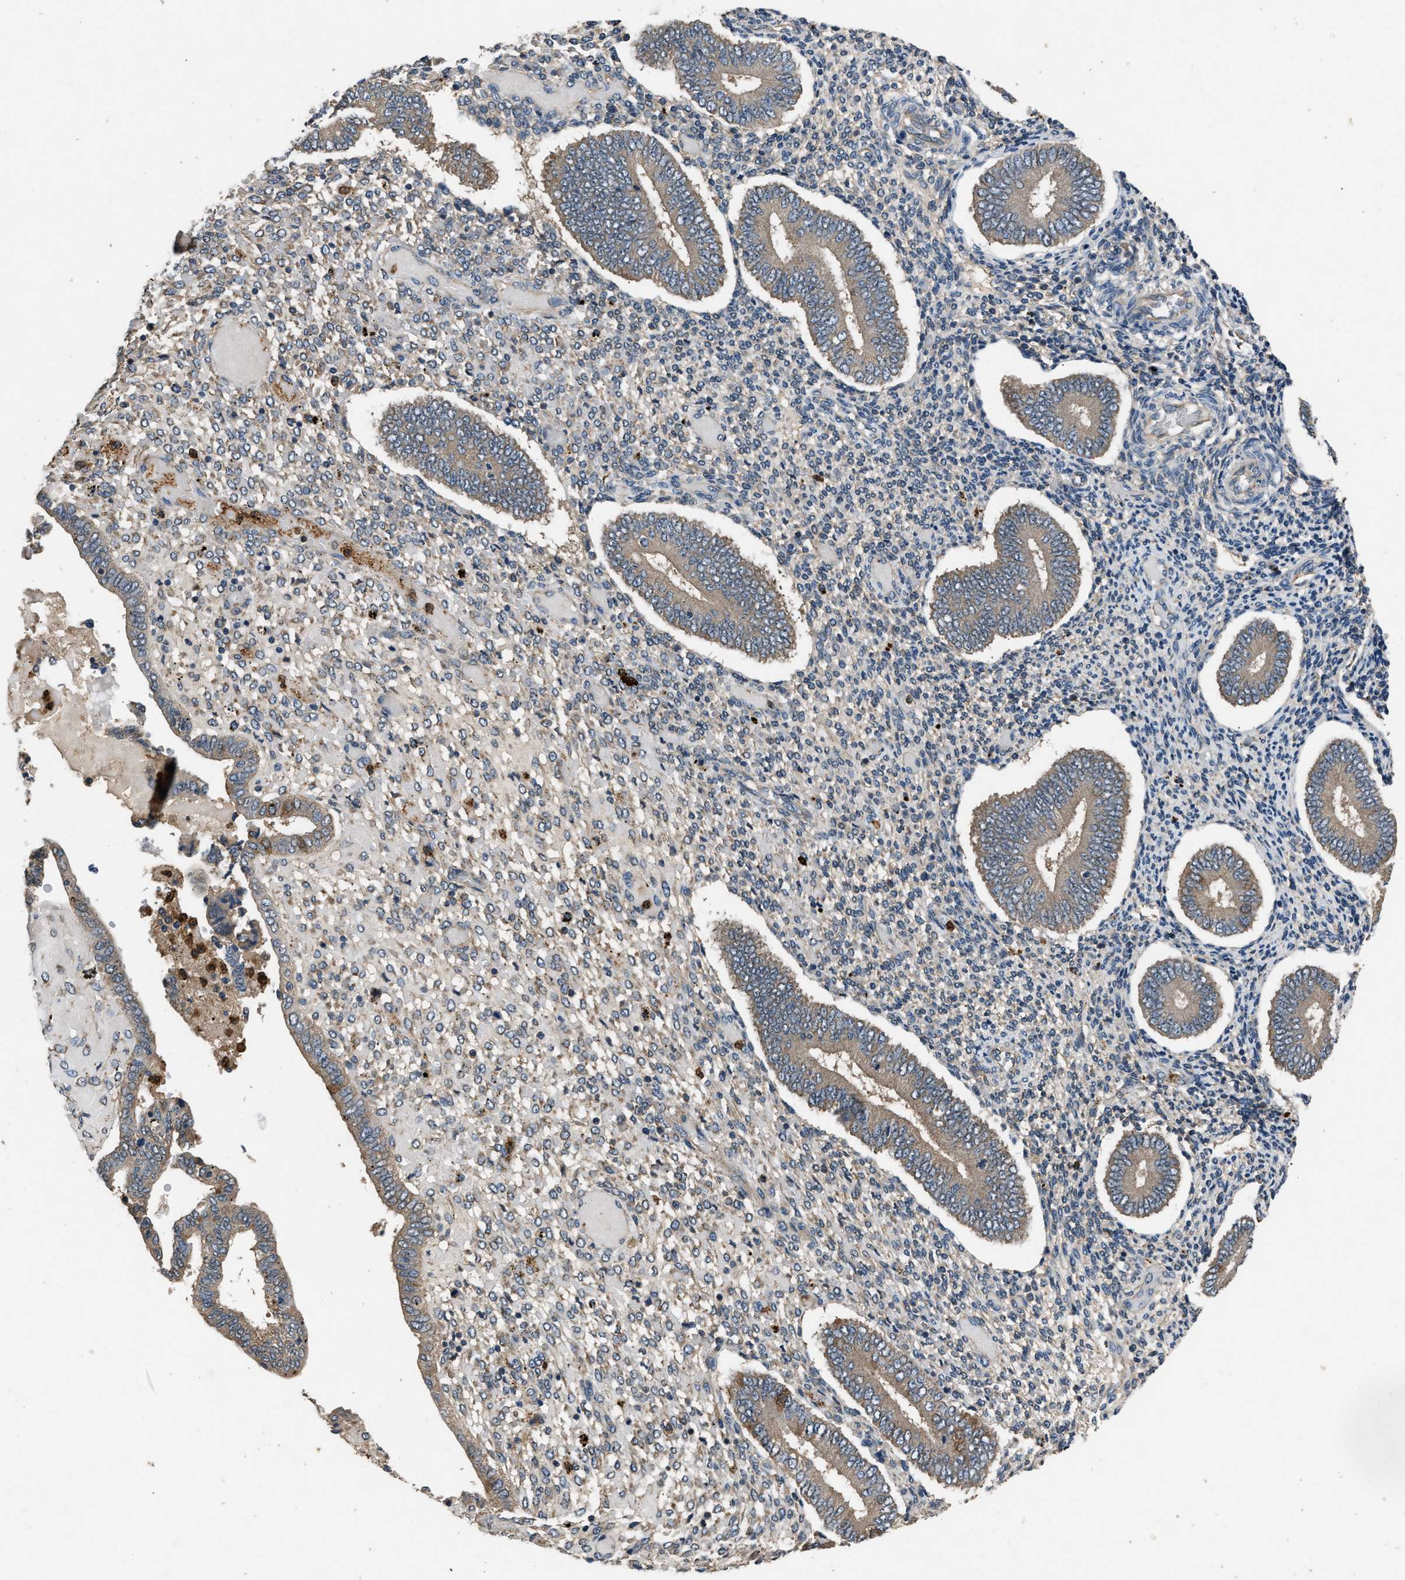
{"staining": {"intensity": "weak", "quantity": "<25%", "location": "cytoplasmic/membranous"}, "tissue": "endometrium", "cell_type": "Cells in endometrial stroma", "image_type": "normal", "snomed": [{"axis": "morphology", "description": "Normal tissue, NOS"}, {"axis": "topography", "description": "Endometrium"}], "caption": "Protein analysis of benign endometrium demonstrates no significant expression in cells in endometrial stroma.", "gene": "PPID", "patient": {"sex": "female", "age": 42}}